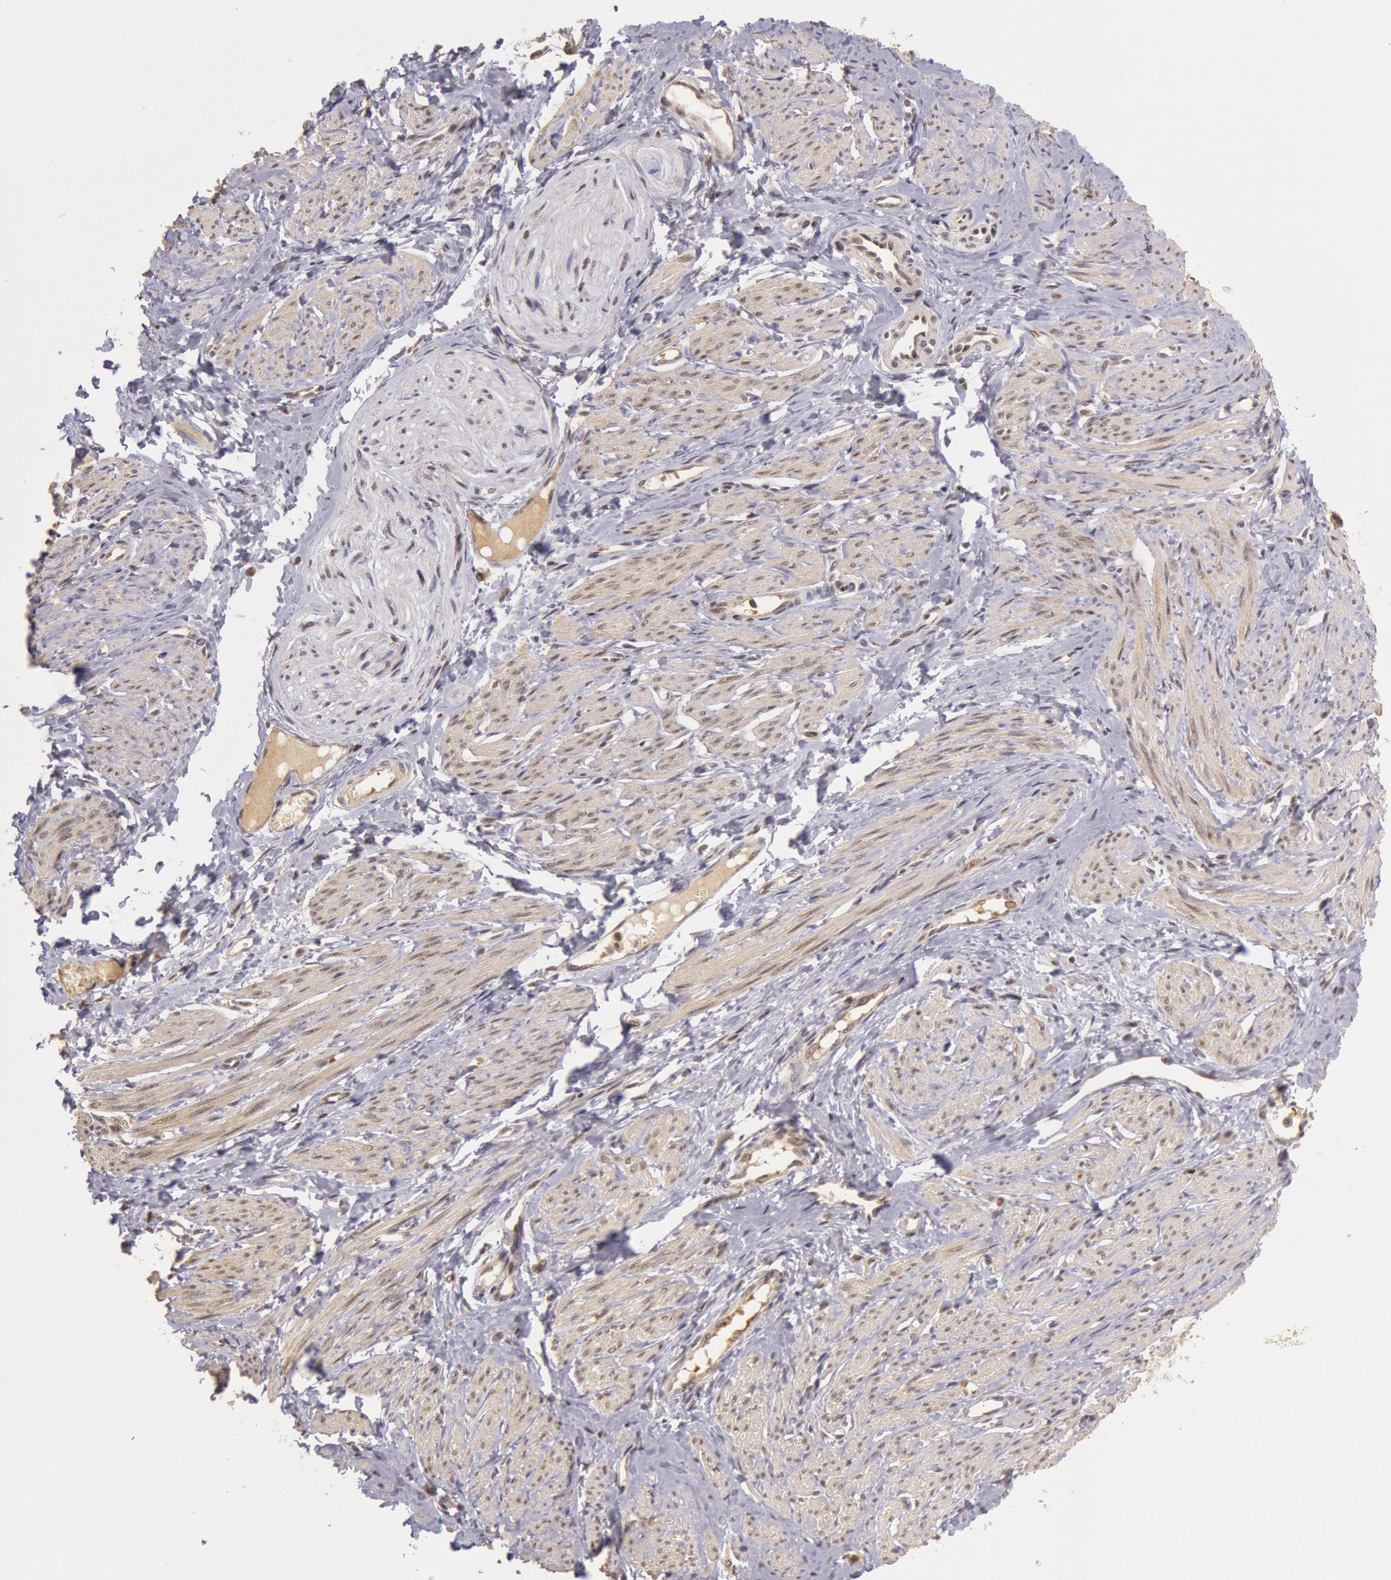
{"staining": {"intensity": "weak", "quantity": ">75%", "location": "nuclear"}, "tissue": "smooth muscle", "cell_type": "Smooth muscle cells", "image_type": "normal", "snomed": [{"axis": "morphology", "description": "Normal tissue, NOS"}, {"axis": "topography", "description": "Smooth muscle"}, {"axis": "topography", "description": "Uterus"}], "caption": "Immunohistochemistry (IHC) (DAB (3,3'-diaminobenzidine)) staining of benign human smooth muscle demonstrates weak nuclear protein positivity in about >75% of smooth muscle cells. (Stains: DAB in brown, nuclei in blue, Microscopy: brightfield microscopy at high magnification).", "gene": "LIG4", "patient": {"sex": "female", "age": 39}}